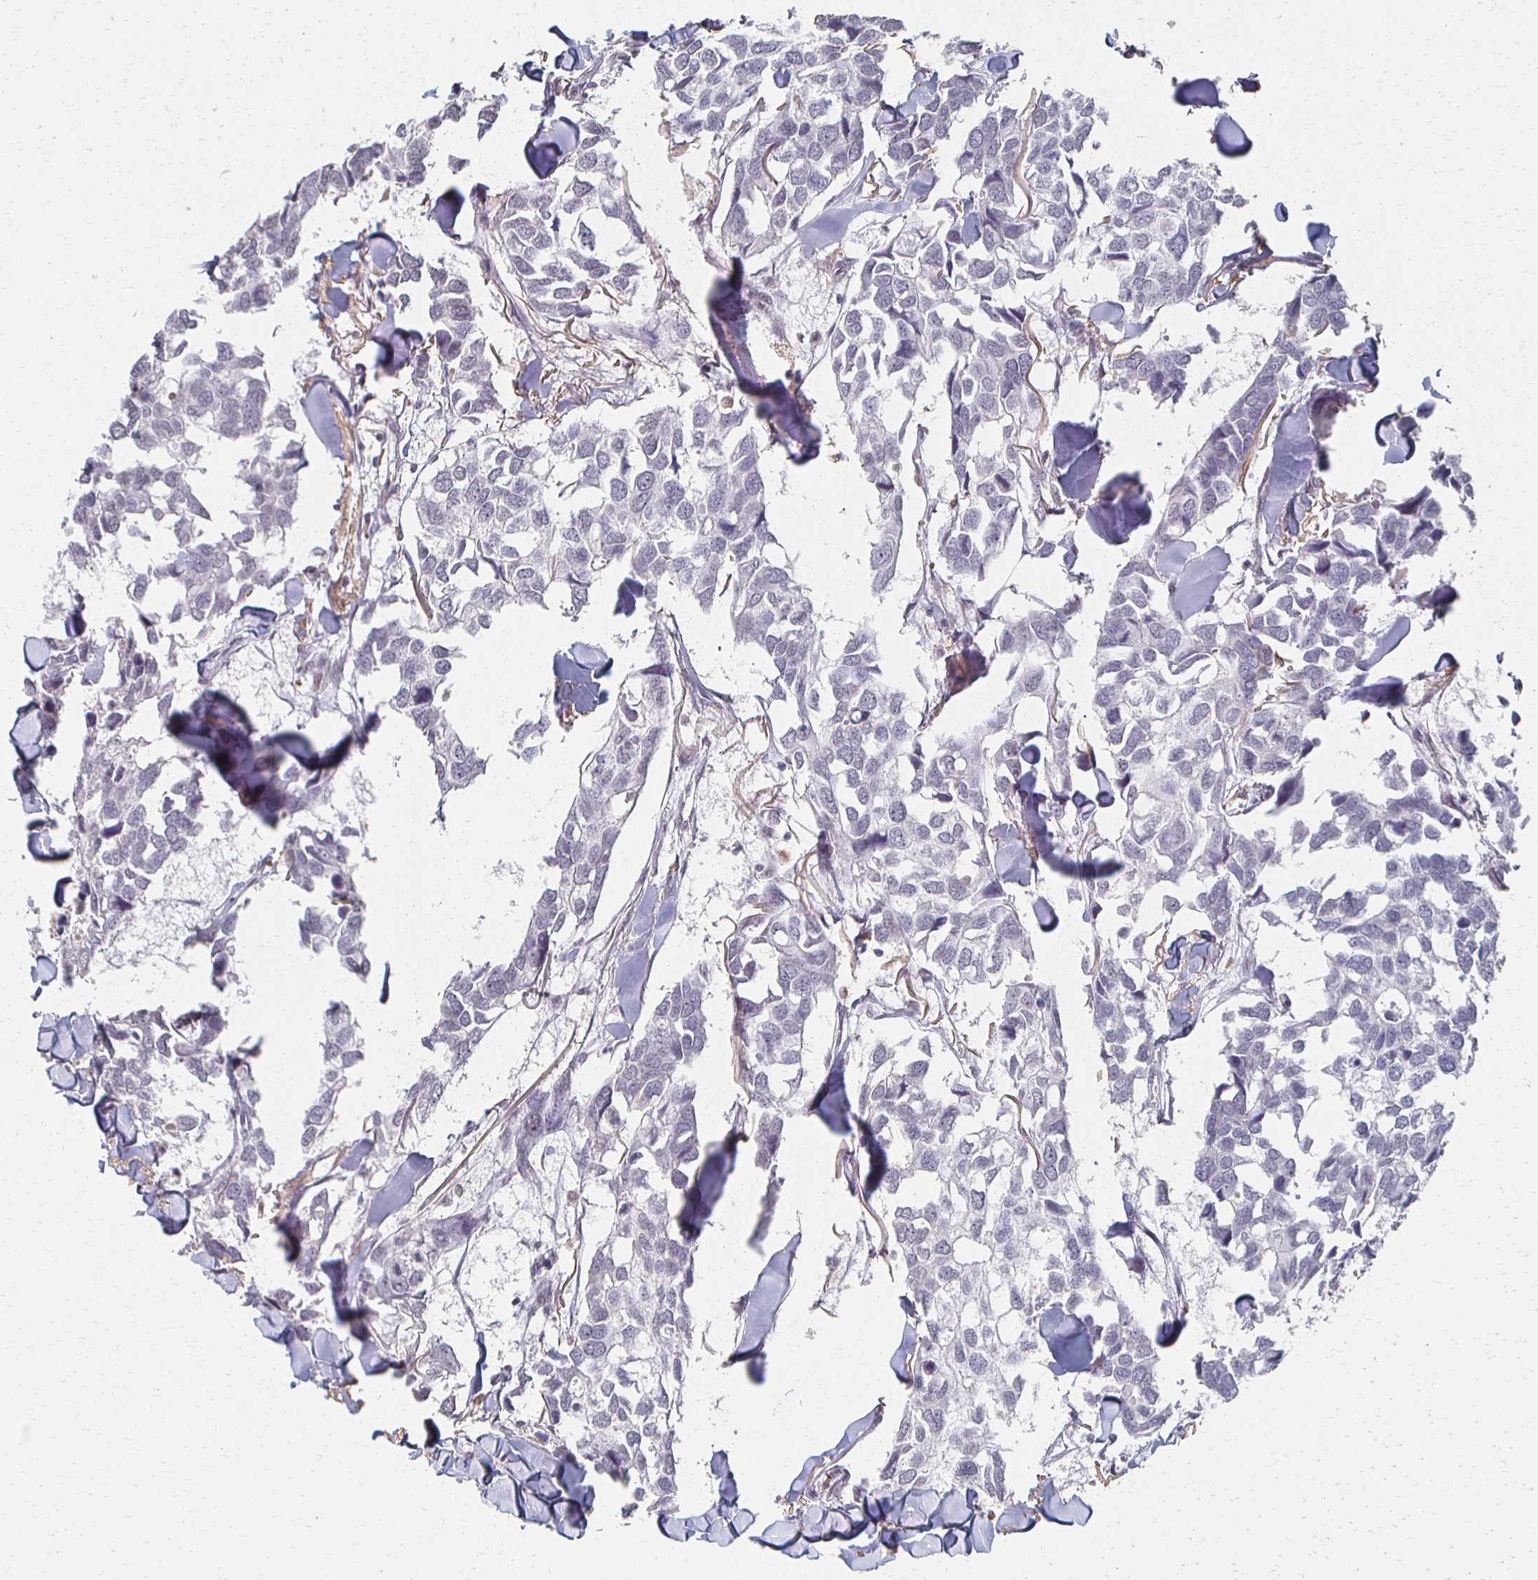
{"staining": {"intensity": "negative", "quantity": "none", "location": "none"}, "tissue": "breast cancer", "cell_type": "Tumor cells", "image_type": "cancer", "snomed": [{"axis": "morphology", "description": "Duct carcinoma"}, {"axis": "topography", "description": "Breast"}], "caption": "This is an IHC histopathology image of human invasive ductal carcinoma (breast). There is no positivity in tumor cells.", "gene": "DAB1", "patient": {"sex": "female", "age": 83}}